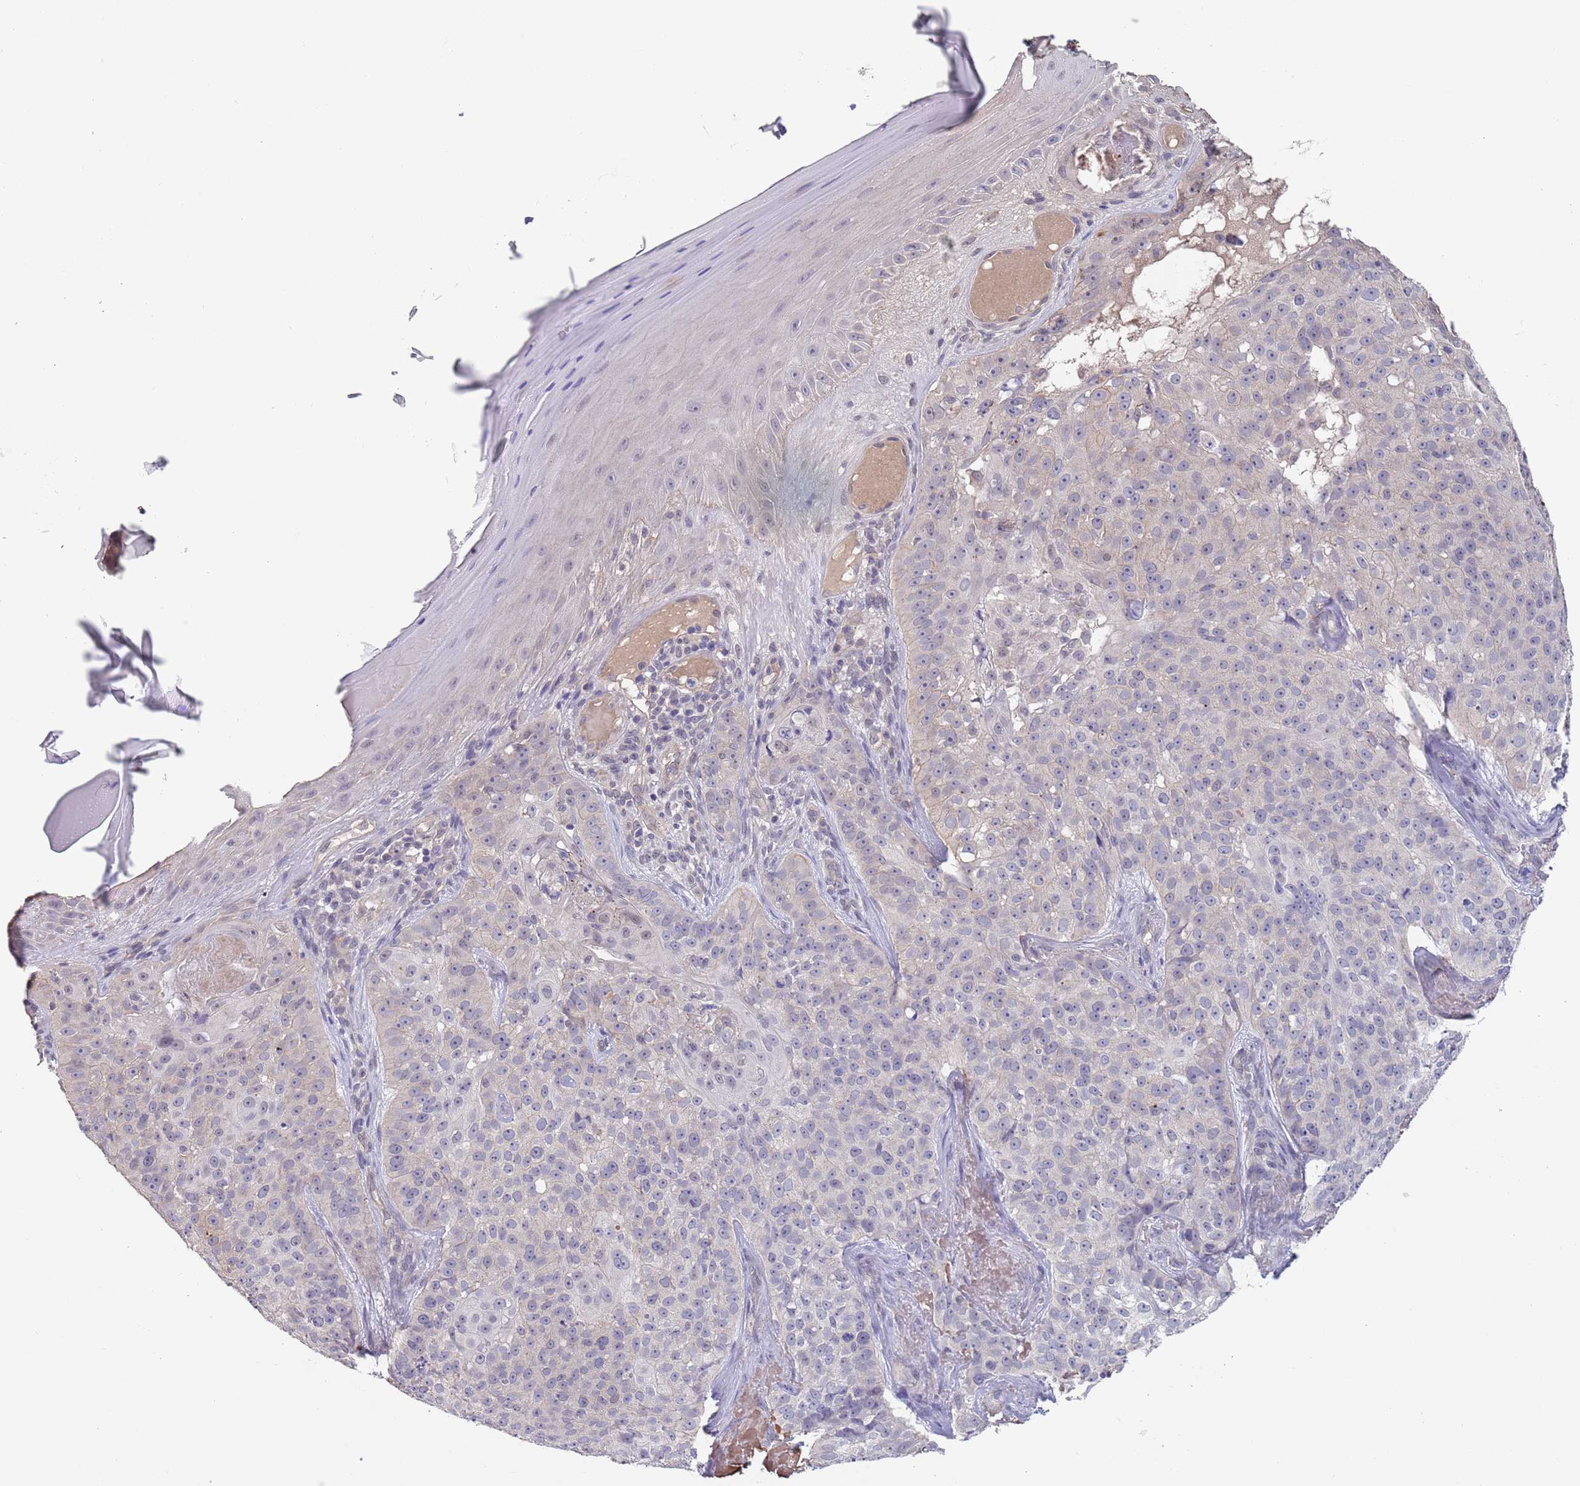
{"staining": {"intensity": "negative", "quantity": "none", "location": "none"}, "tissue": "skin cancer", "cell_type": "Tumor cells", "image_type": "cancer", "snomed": [{"axis": "morphology", "description": "Basal cell carcinoma"}, {"axis": "topography", "description": "Skin"}], "caption": "A high-resolution photomicrograph shows immunohistochemistry (IHC) staining of skin cancer (basal cell carcinoma), which demonstrates no significant staining in tumor cells. (Stains: DAB (3,3'-diaminobenzidine) immunohistochemistry (IHC) with hematoxylin counter stain, Microscopy: brightfield microscopy at high magnification).", "gene": "RNF169", "patient": {"sex": "female", "age": 92}}